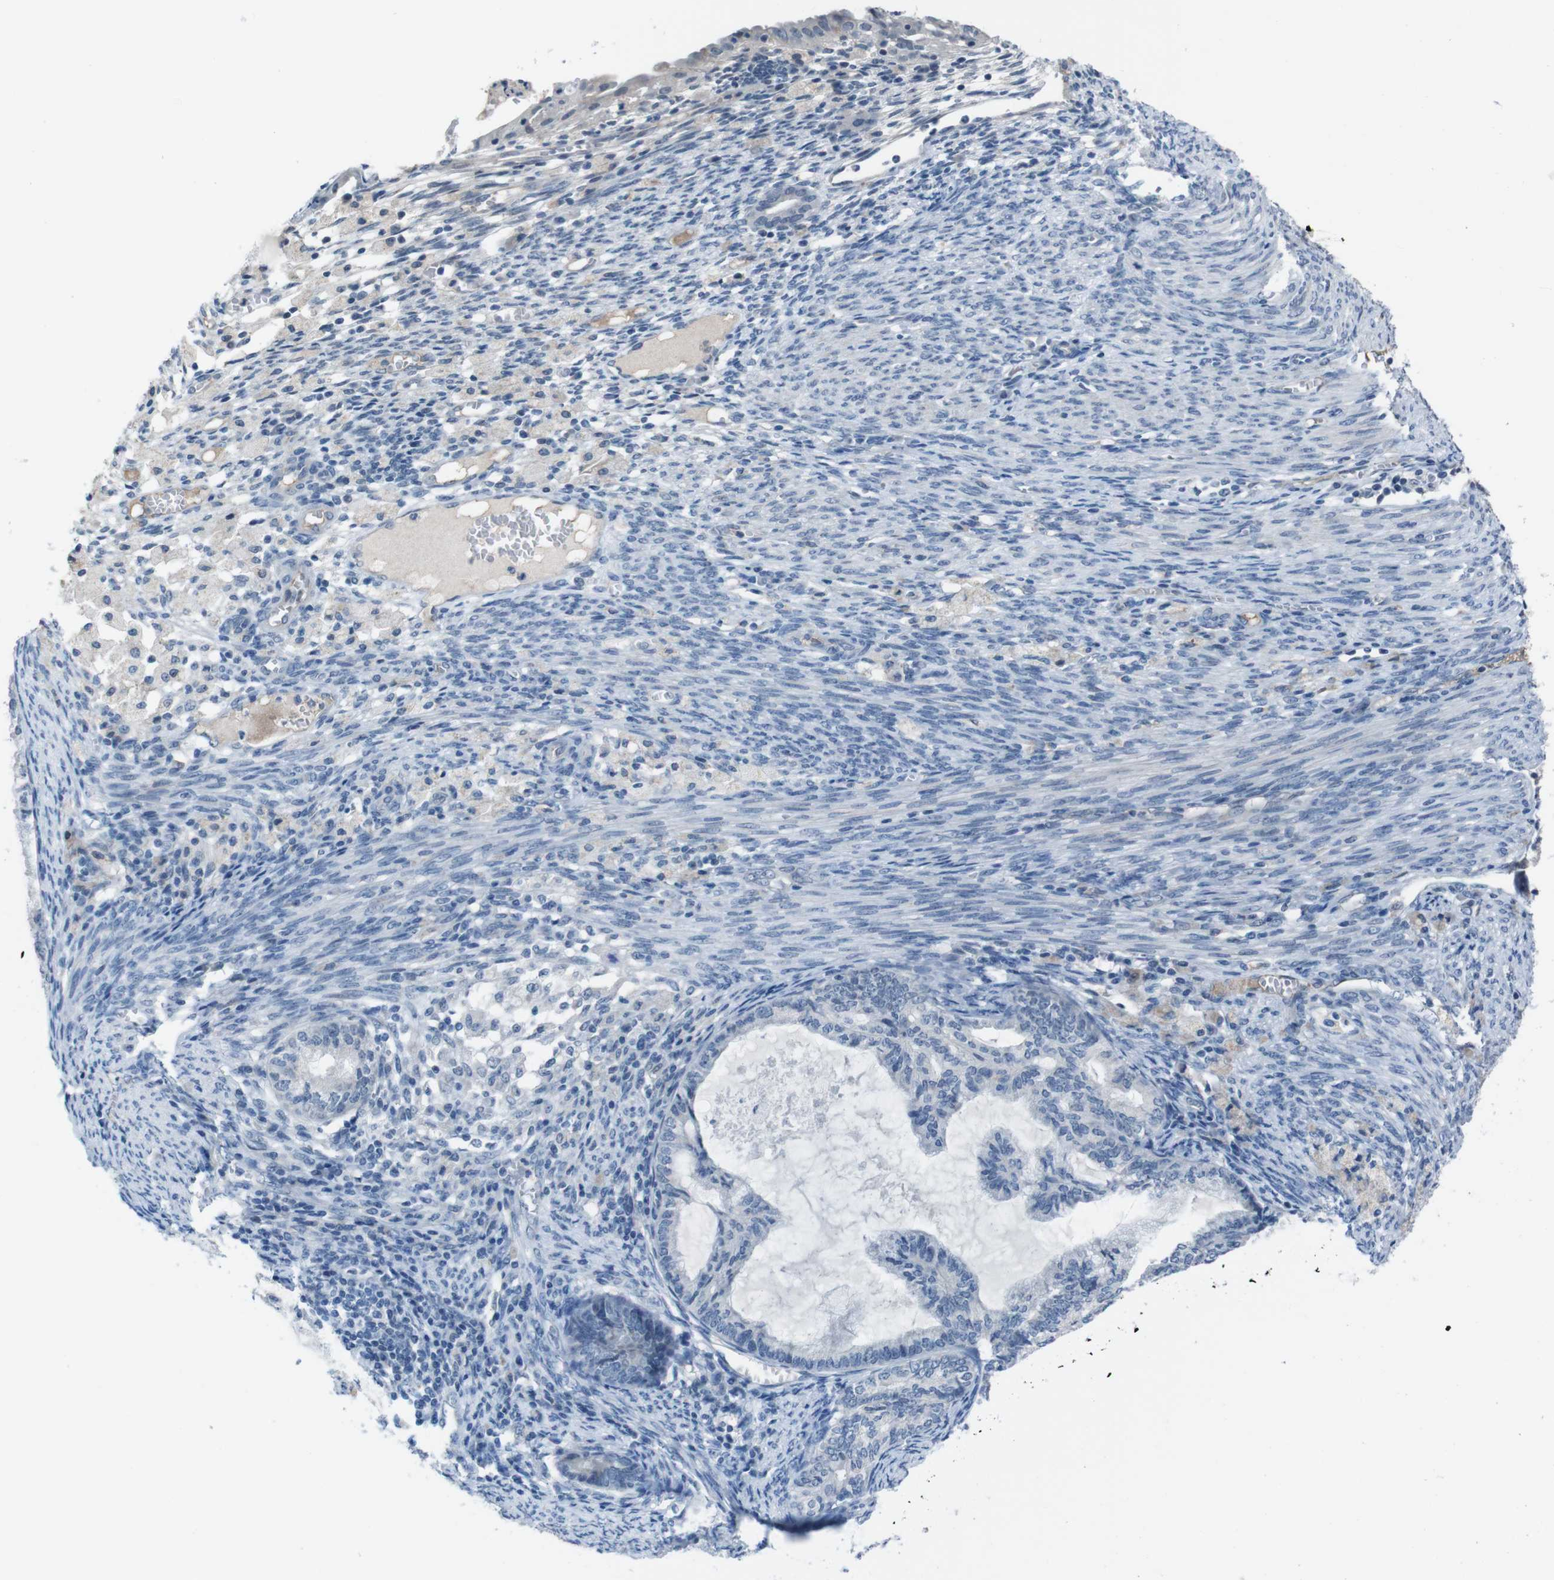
{"staining": {"intensity": "negative", "quantity": "none", "location": "none"}, "tissue": "cervical cancer", "cell_type": "Tumor cells", "image_type": "cancer", "snomed": [{"axis": "morphology", "description": "Normal tissue, NOS"}, {"axis": "morphology", "description": "Adenocarcinoma, NOS"}, {"axis": "topography", "description": "Cervix"}, {"axis": "topography", "description": "Endometrium"}], "caption": "High magnification brightfield microscopy of cervical cancer stained with DAB (3,3'-diaminobenzidine) (brown) and counterstained with hematoxylin (blue): tumor cells show no significant expression.", "gene": "CDHR2", "patient": {"sex": "female", "age": 86}}